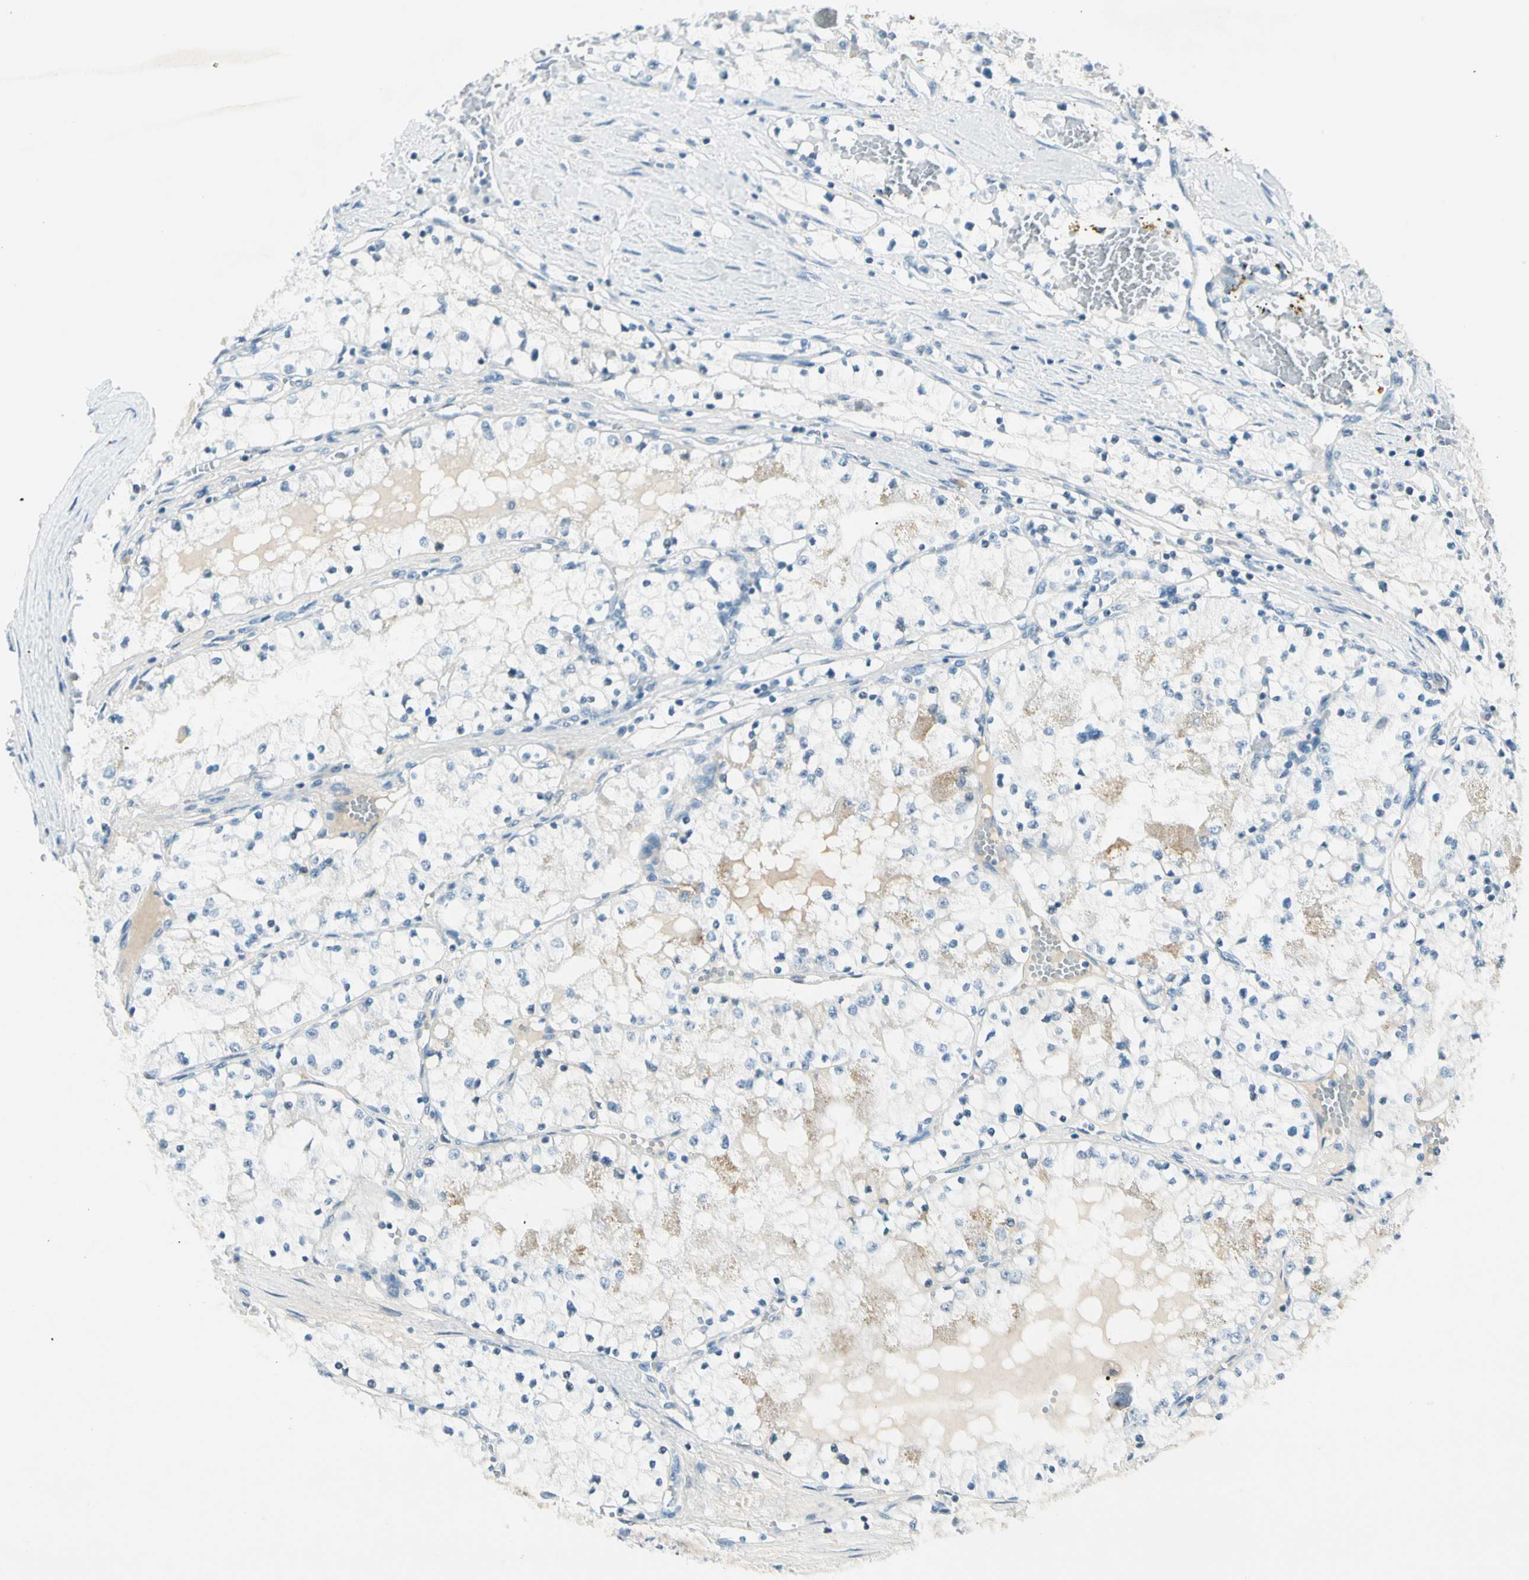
{"staining": {"intensity": "negative", "quantity": "none", "location": "none"}, "tissue": "renal cancer", "cell_type": "Tumor cells", "image_type": "cancer", "snomed": [{"axis": "morphology", "description": "Adenocarcinoma, NOS"}, {"axis": "topography", "description": "Kidney"}], "caption": "This is an immunohistochemistry (IHC) photomicrograph of human renal cancer (adenocarcinoma). There is no staining in tumor cells.", "gene": "ZSCAN1", "patient": {"sex": "male", "age": 68}}